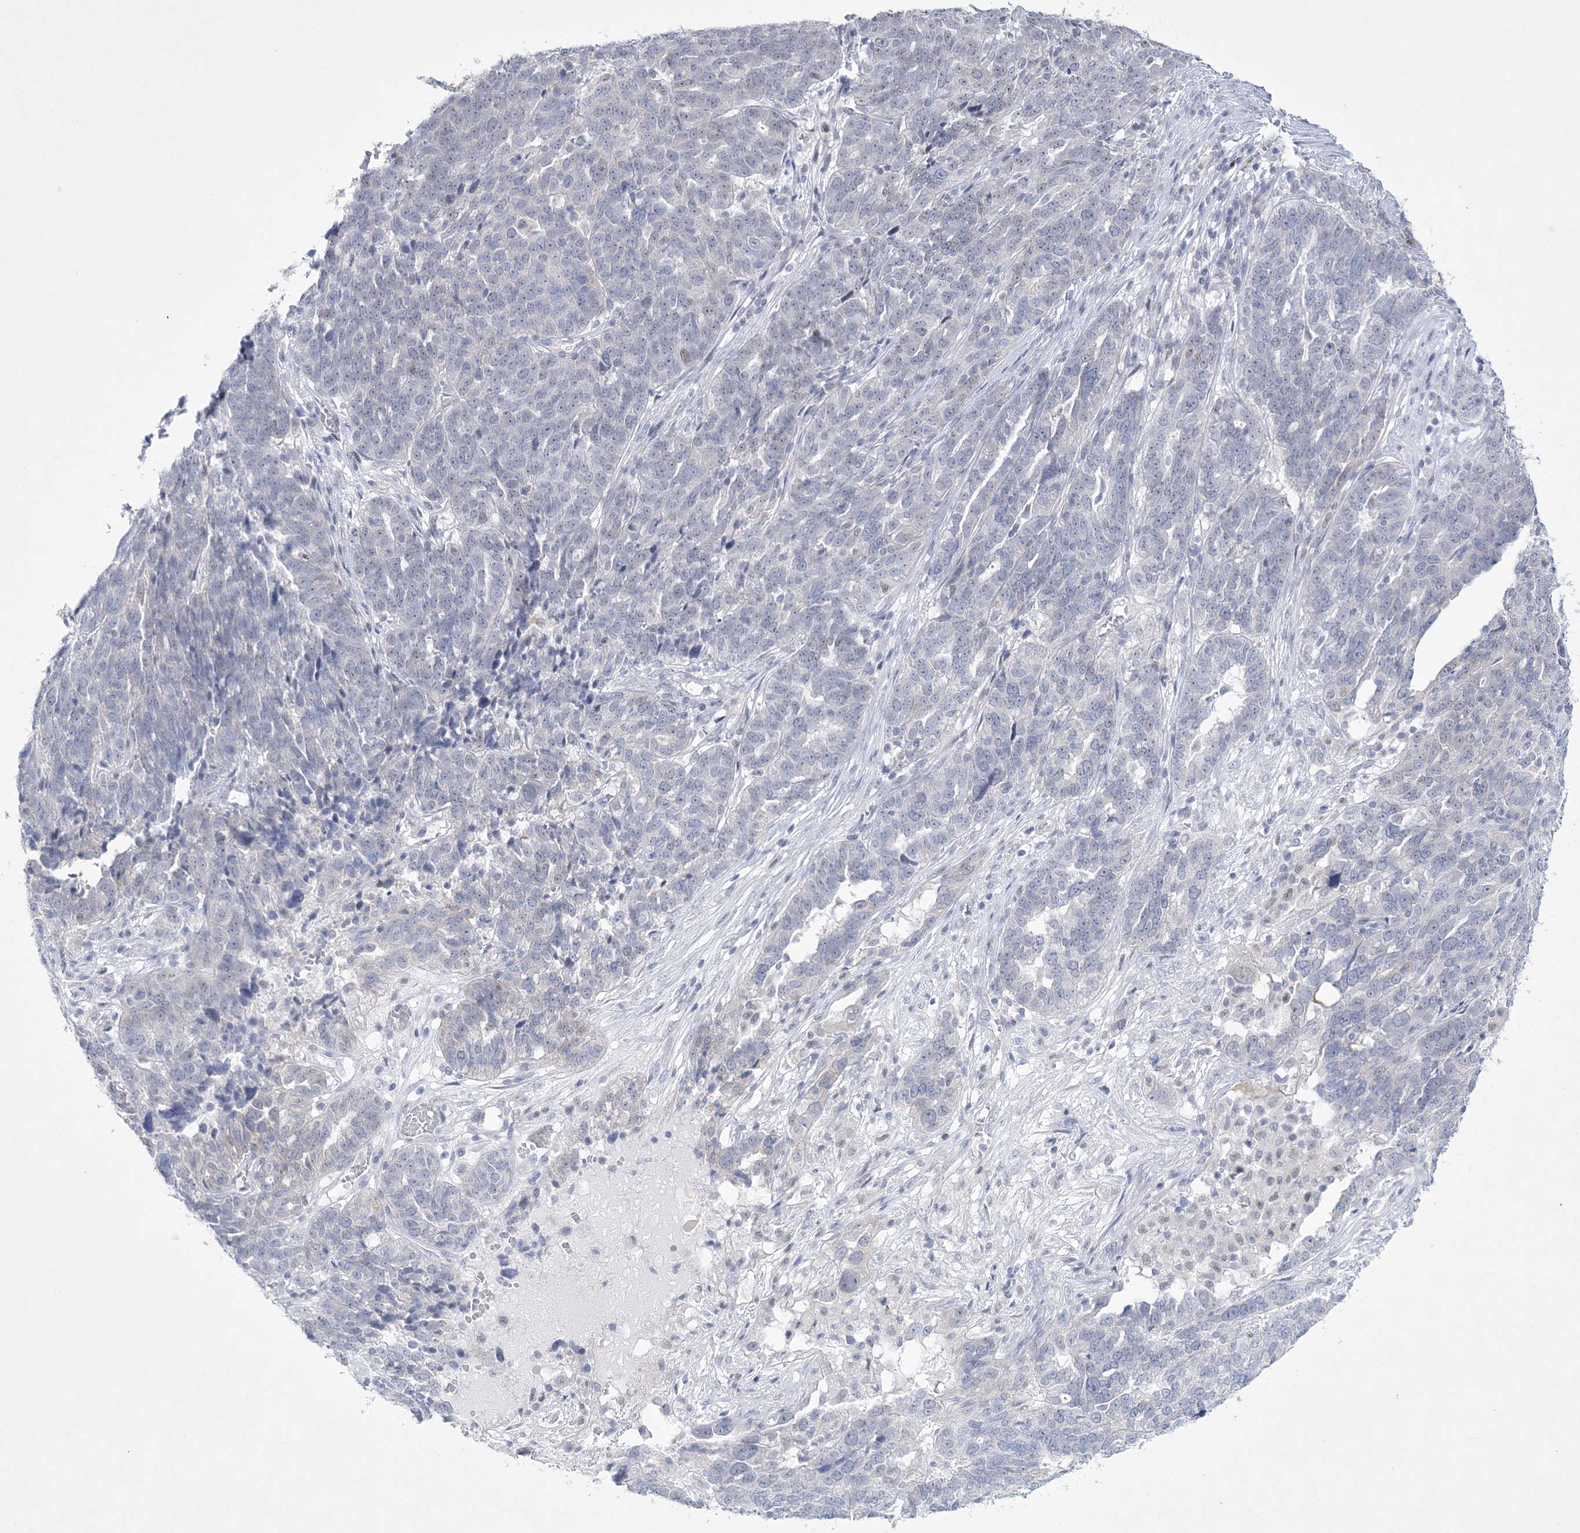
{"staining": {"intensity": "weak", "quantity": "<25%", "location": "cytoplasmic/membranous"}, "tissue": "ovarian cancer", "cell_type": "Tumor cells", "image_type": "cancer", "snomed": [{"axis": "morphology", "description": "Cystadenocarcinoma, serous, NOS"}, {"axis": "topography", "description": "Ovary"}], "caption": "The photomicrograph reveals no staining of tumor cells in serous cystadenocarcinoma (ovarian).", "gene": "WDR27", "patient": {"sex": "female", "age": 59}}